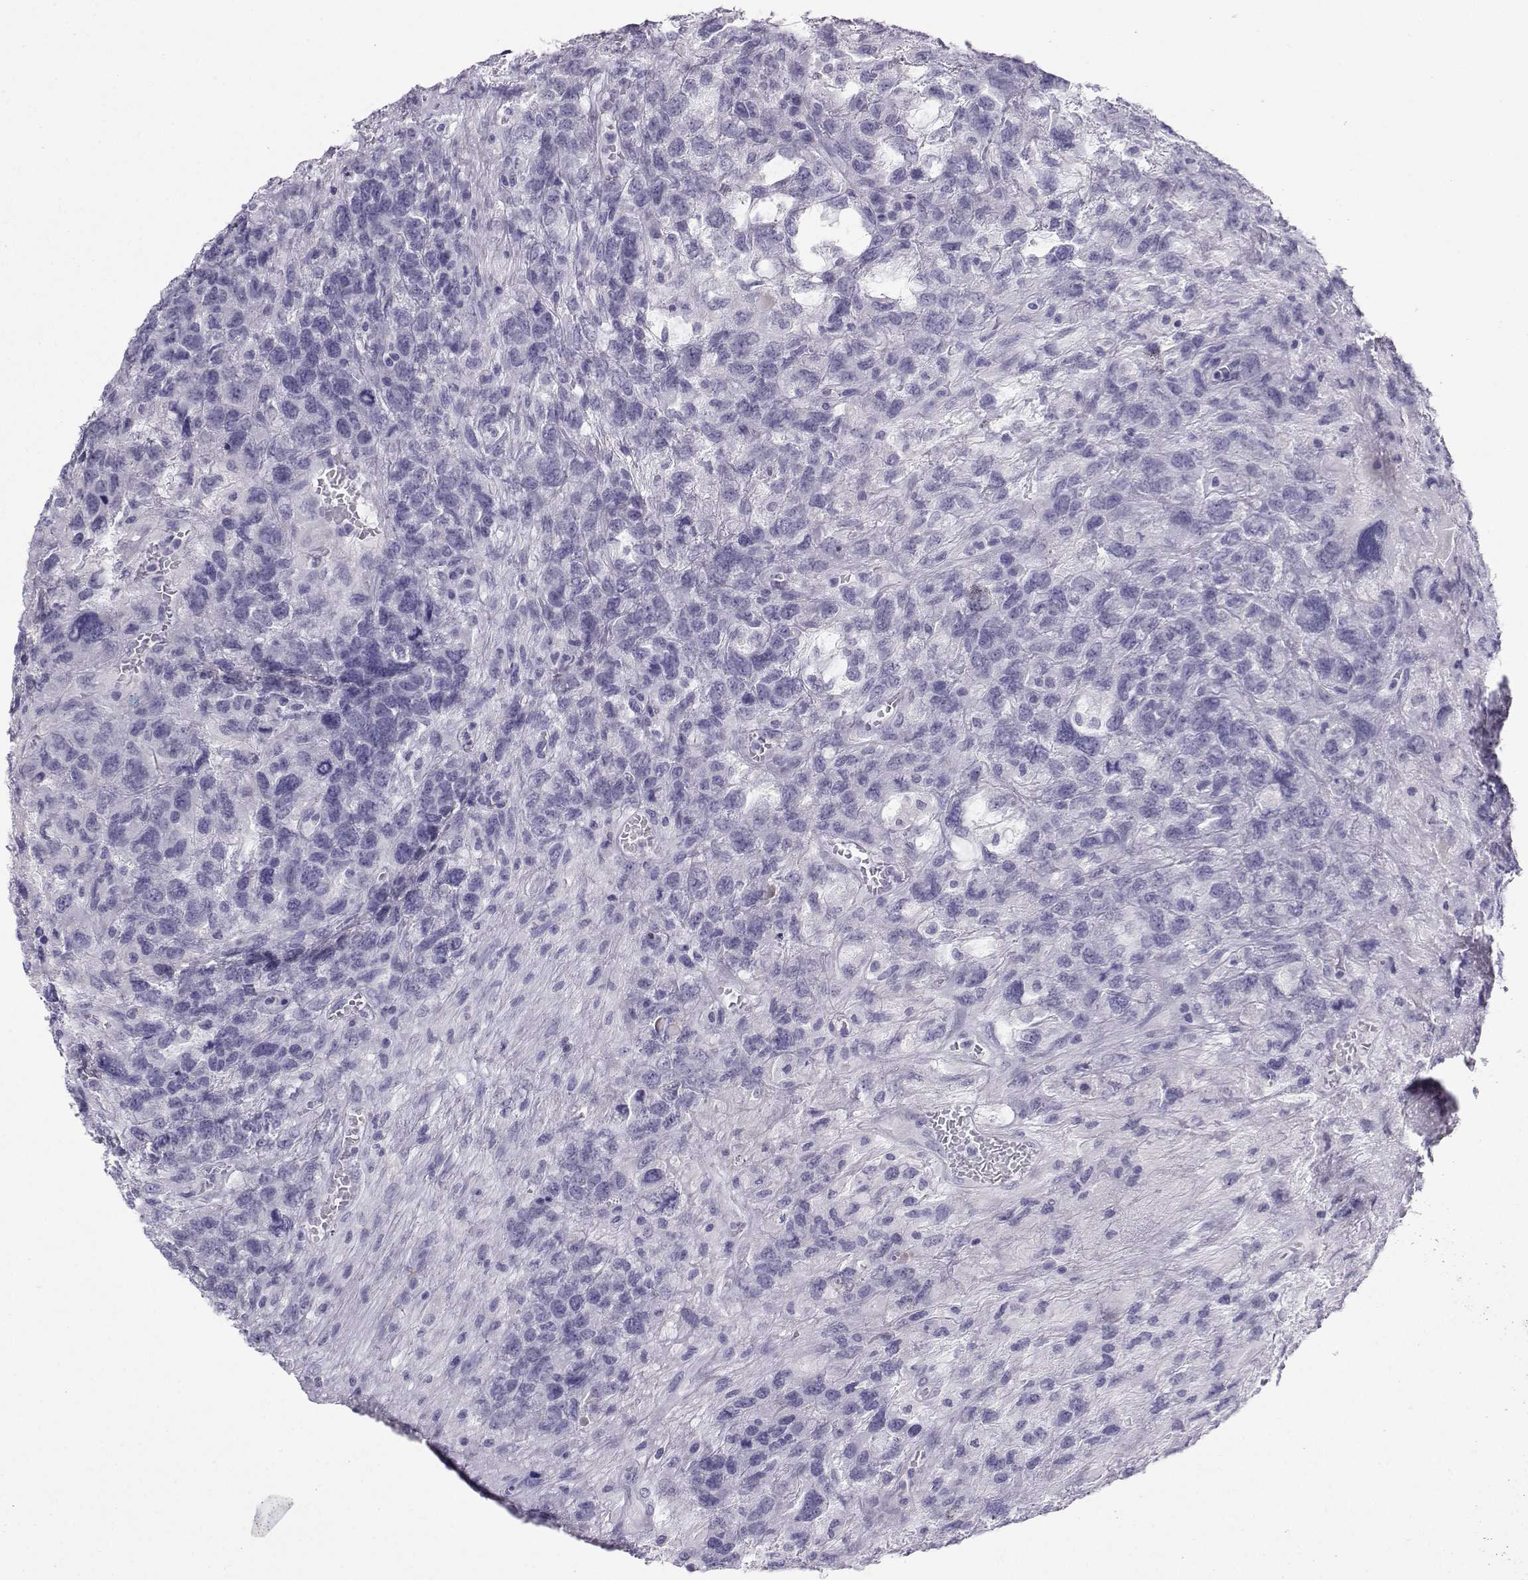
{"staining": {"intensity": "negative", "quantity": "none", "location": "none"}, "tissue": "testis cancer", "cell_type": "Tumor cells", "image_type": "cancer", "snomed": [{"axis": "morphology", "description": "Seminoma, NOS"}, {"axis": "topography", "description": "Testis"}], "caption": "IHC photomicrograph of neoplastic tissue: testis cancer stained with DAB (3,3'-diaminobenzidine) exhibits no significant protein staining in tumor cells.", "gene": "SST", "patient": {"sex": "male", "age": 52}}